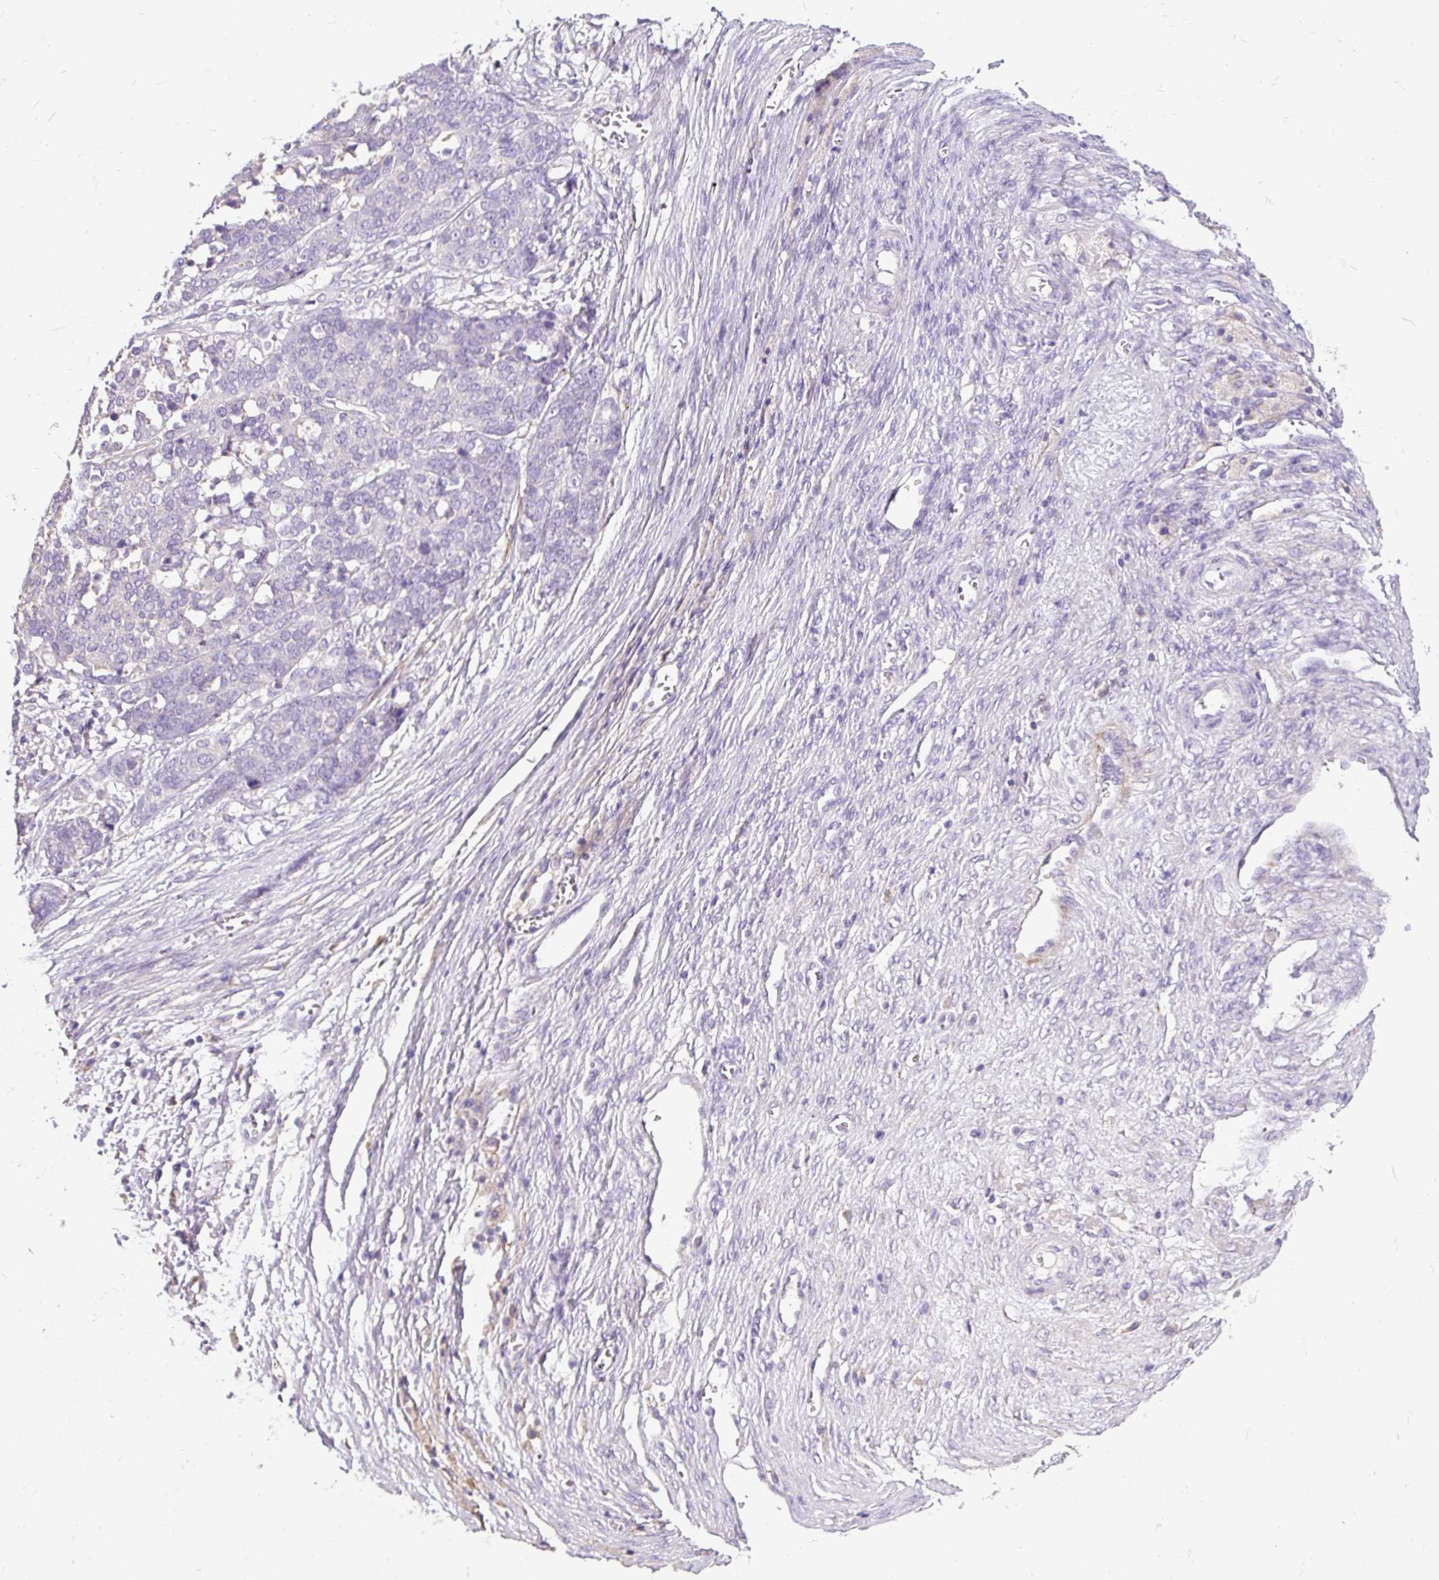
{"staining": {"intensity": "negative", "quantity": "none", "location": "none"}, "tissue": "ovarian cancer", "cell_type": "Tumor cells", "image_type": "cancer", "snomed": [{"axis": "morphology", "description": "Cystadenocarcinoma, serous, NOS"}, {"axis": "topography", "description": "Ovary"}], "caption": "This is an IHC photomicrograph of ovarian cancer. There is no expression in tumor cells.", "gene": "GBX1", "patient": {"sex": "female", "age": 44}}